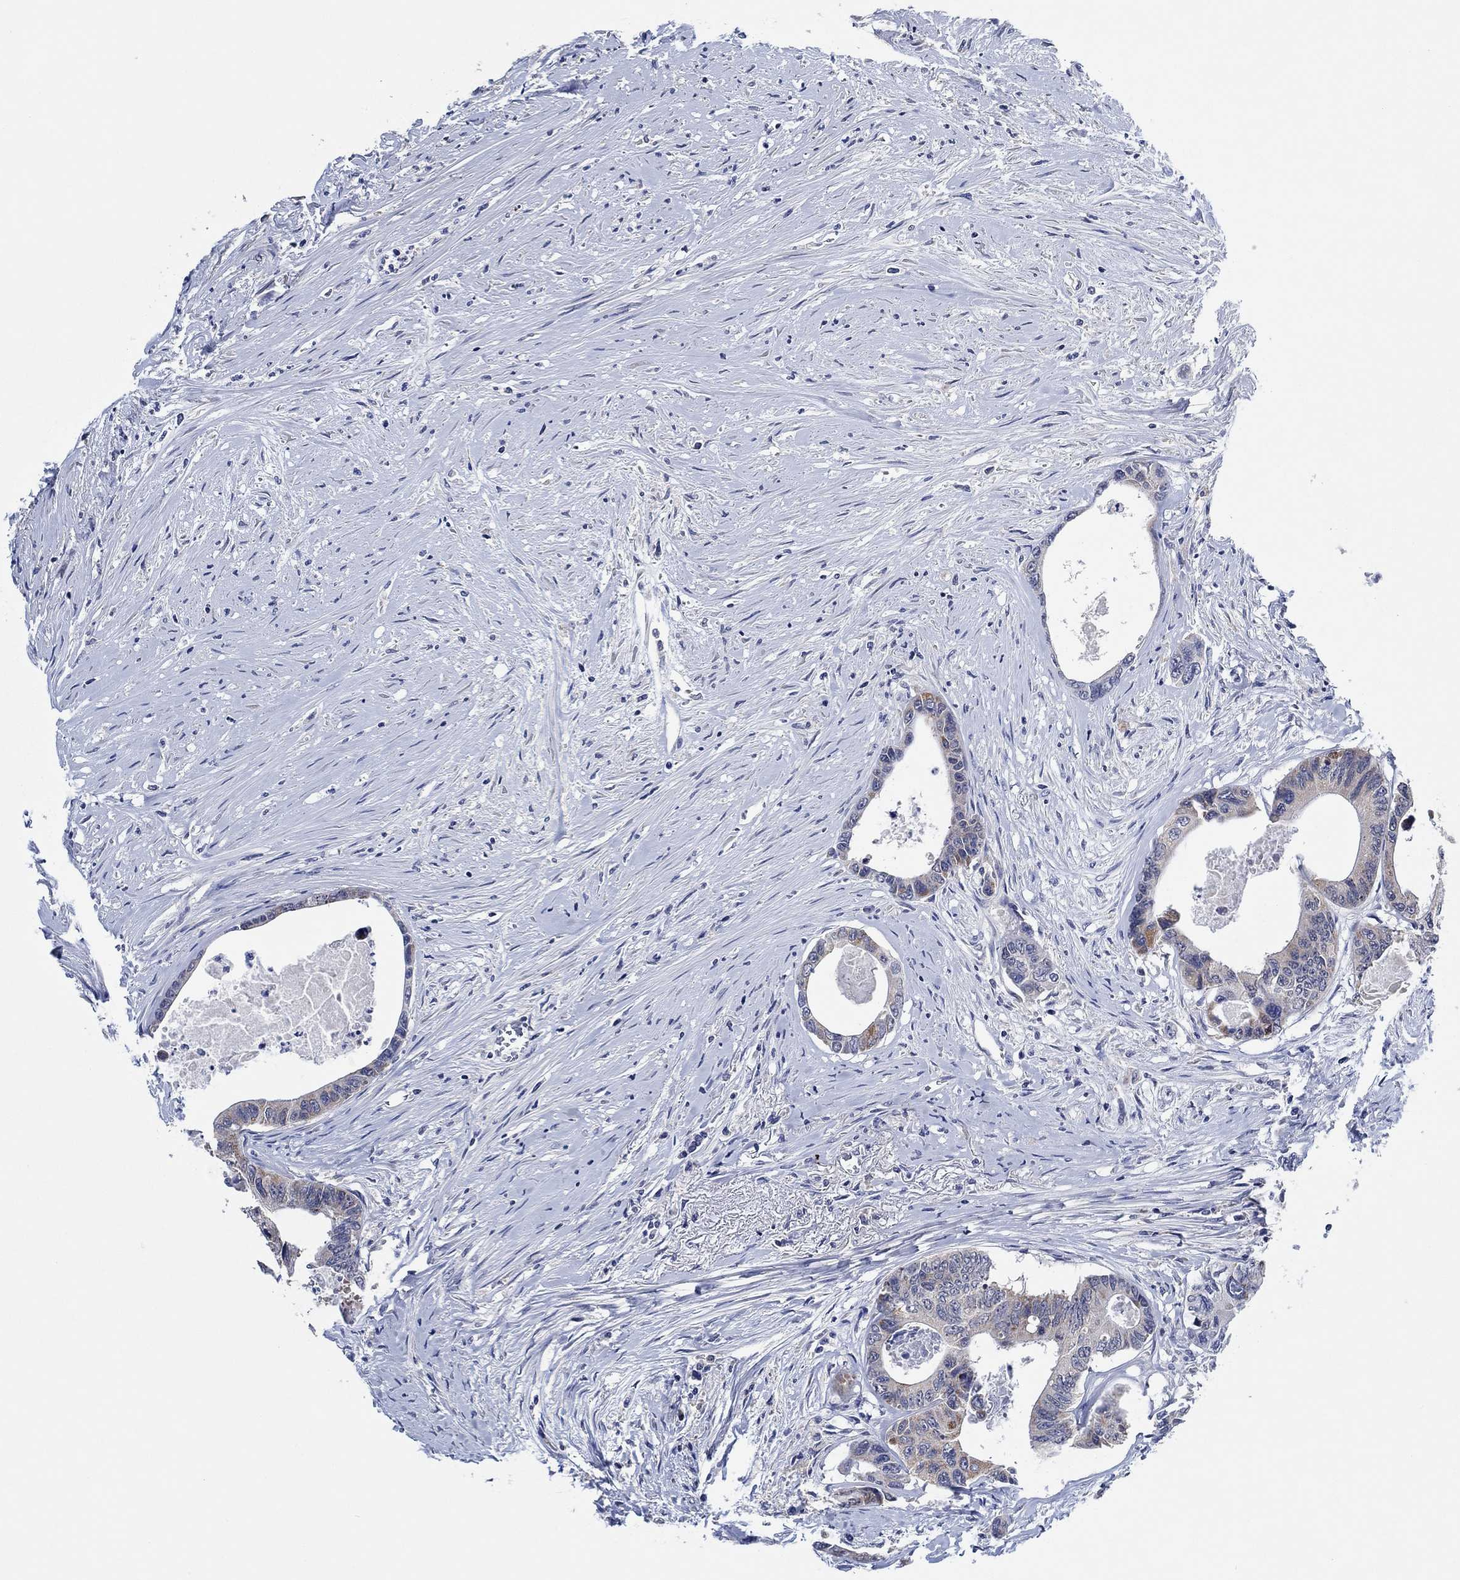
{"staining": {"intensity": "moderate", "quantity": "<25%", "location": "cytoplasmic/membranous"}, "tissue": "colorectal cancer", "cell_type": "Tumor cells", "image_type": "cancer", "snomed": [{"axis": "morphology", "description": "Adenocarcinoma, NOS"}, {"axis": "topography", "description": "Rectum"}], "caption": "Protein expression analysis of colorectal adenocarcinoma displays moderate cytoplasmic/membranous expression in about <25% of tumor cells. Nuclei are stained in blue.", "gene": "PRRT3", "patient": {"sex": "male", "age": 59}}